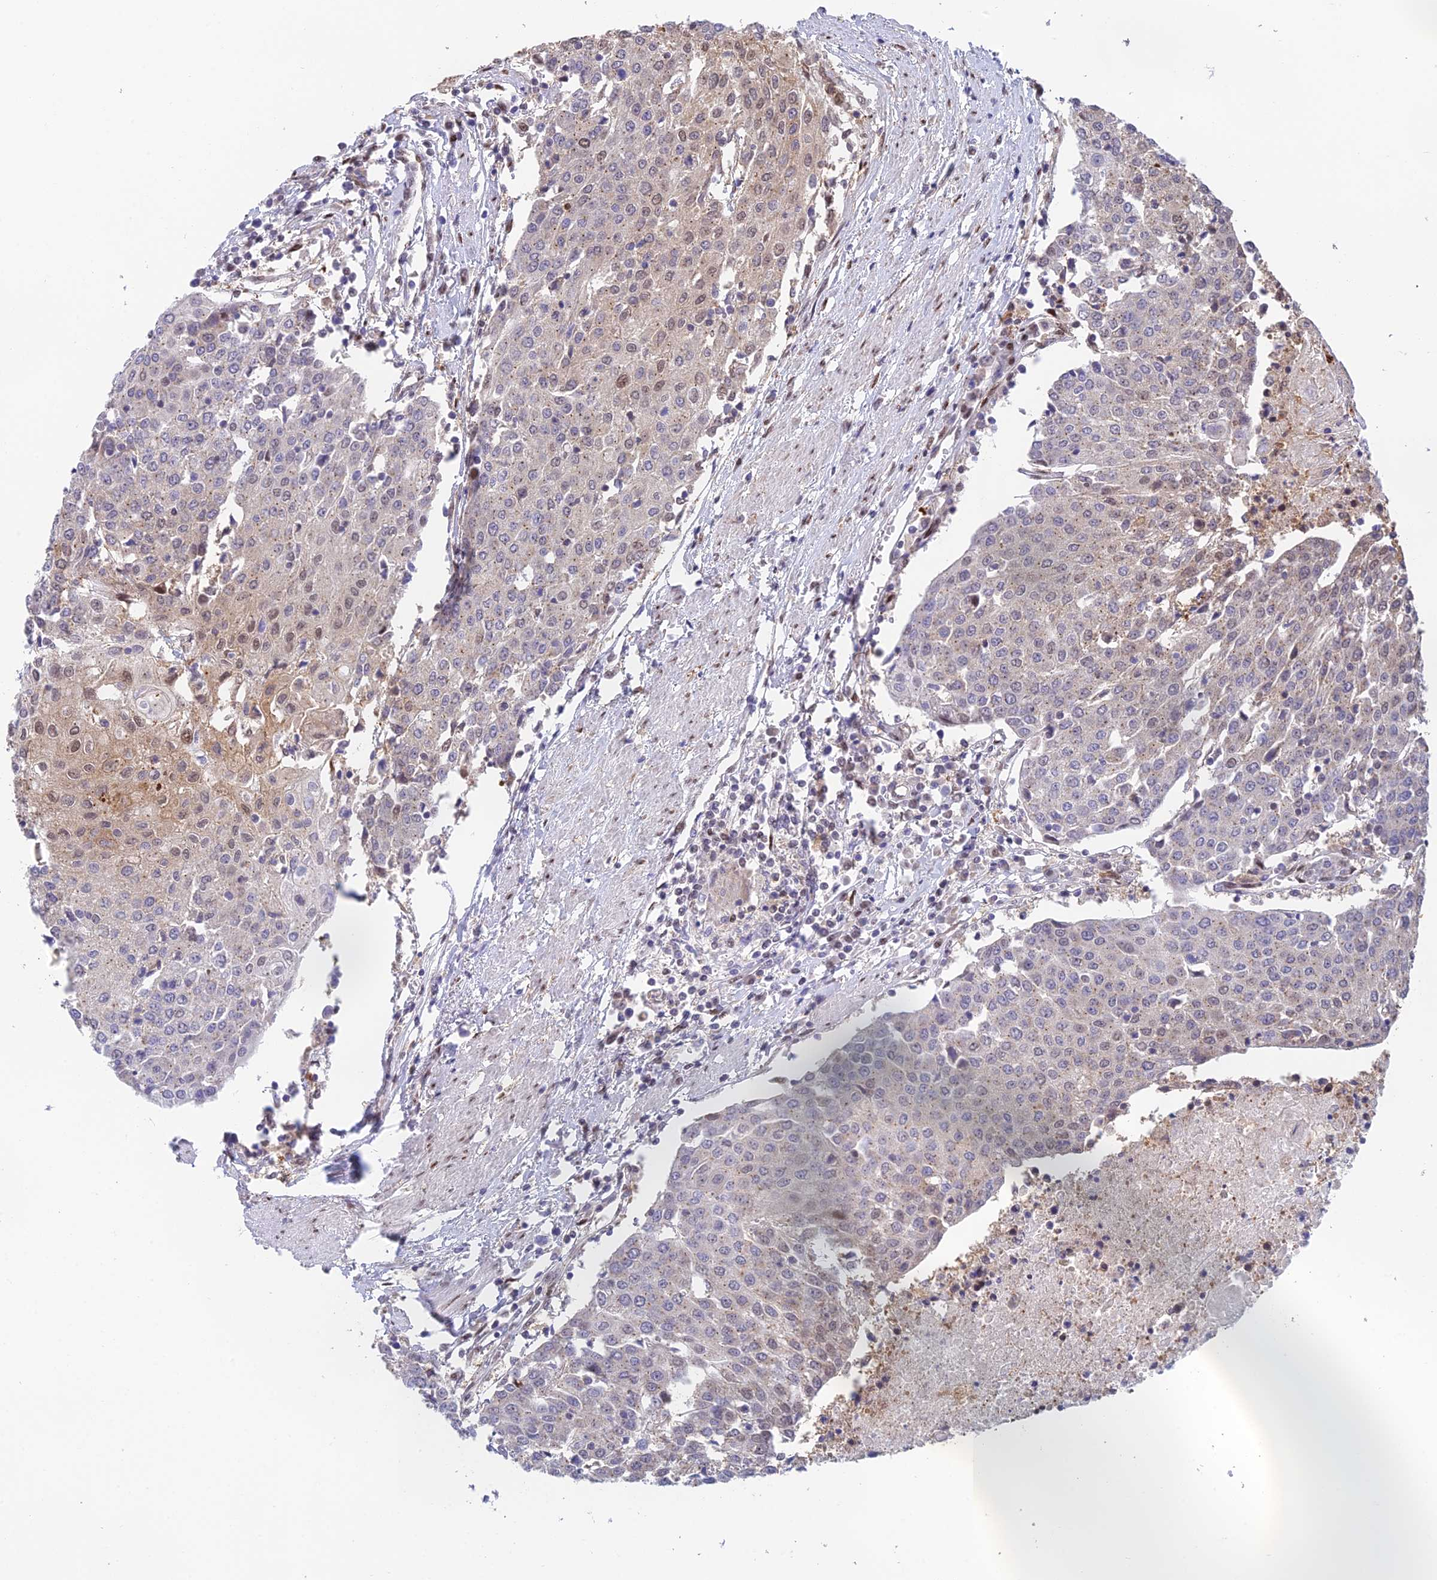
{"staining": {"intensity": "weak", "quantity": "<25%", "location": "cytoplasmic/membranous,nuclear"}, "tissue": "urothelial cancer", "cell_type": "Tumor cells", "image_type": "cancer", "snomed": [{"axis": "morphology", "description": "Urothelial carcinoma, High grade"}, {"axis": "topography", "description": "Urinary bladder"}], "caption": "The photomicrograph demonstrates no staining of tumor cells in urothelial cancer. (DAB immunohistochemistry (IHC), high magnification).", "gene": "MRPL17", "patient": {"sex": "female", "age": 85}}